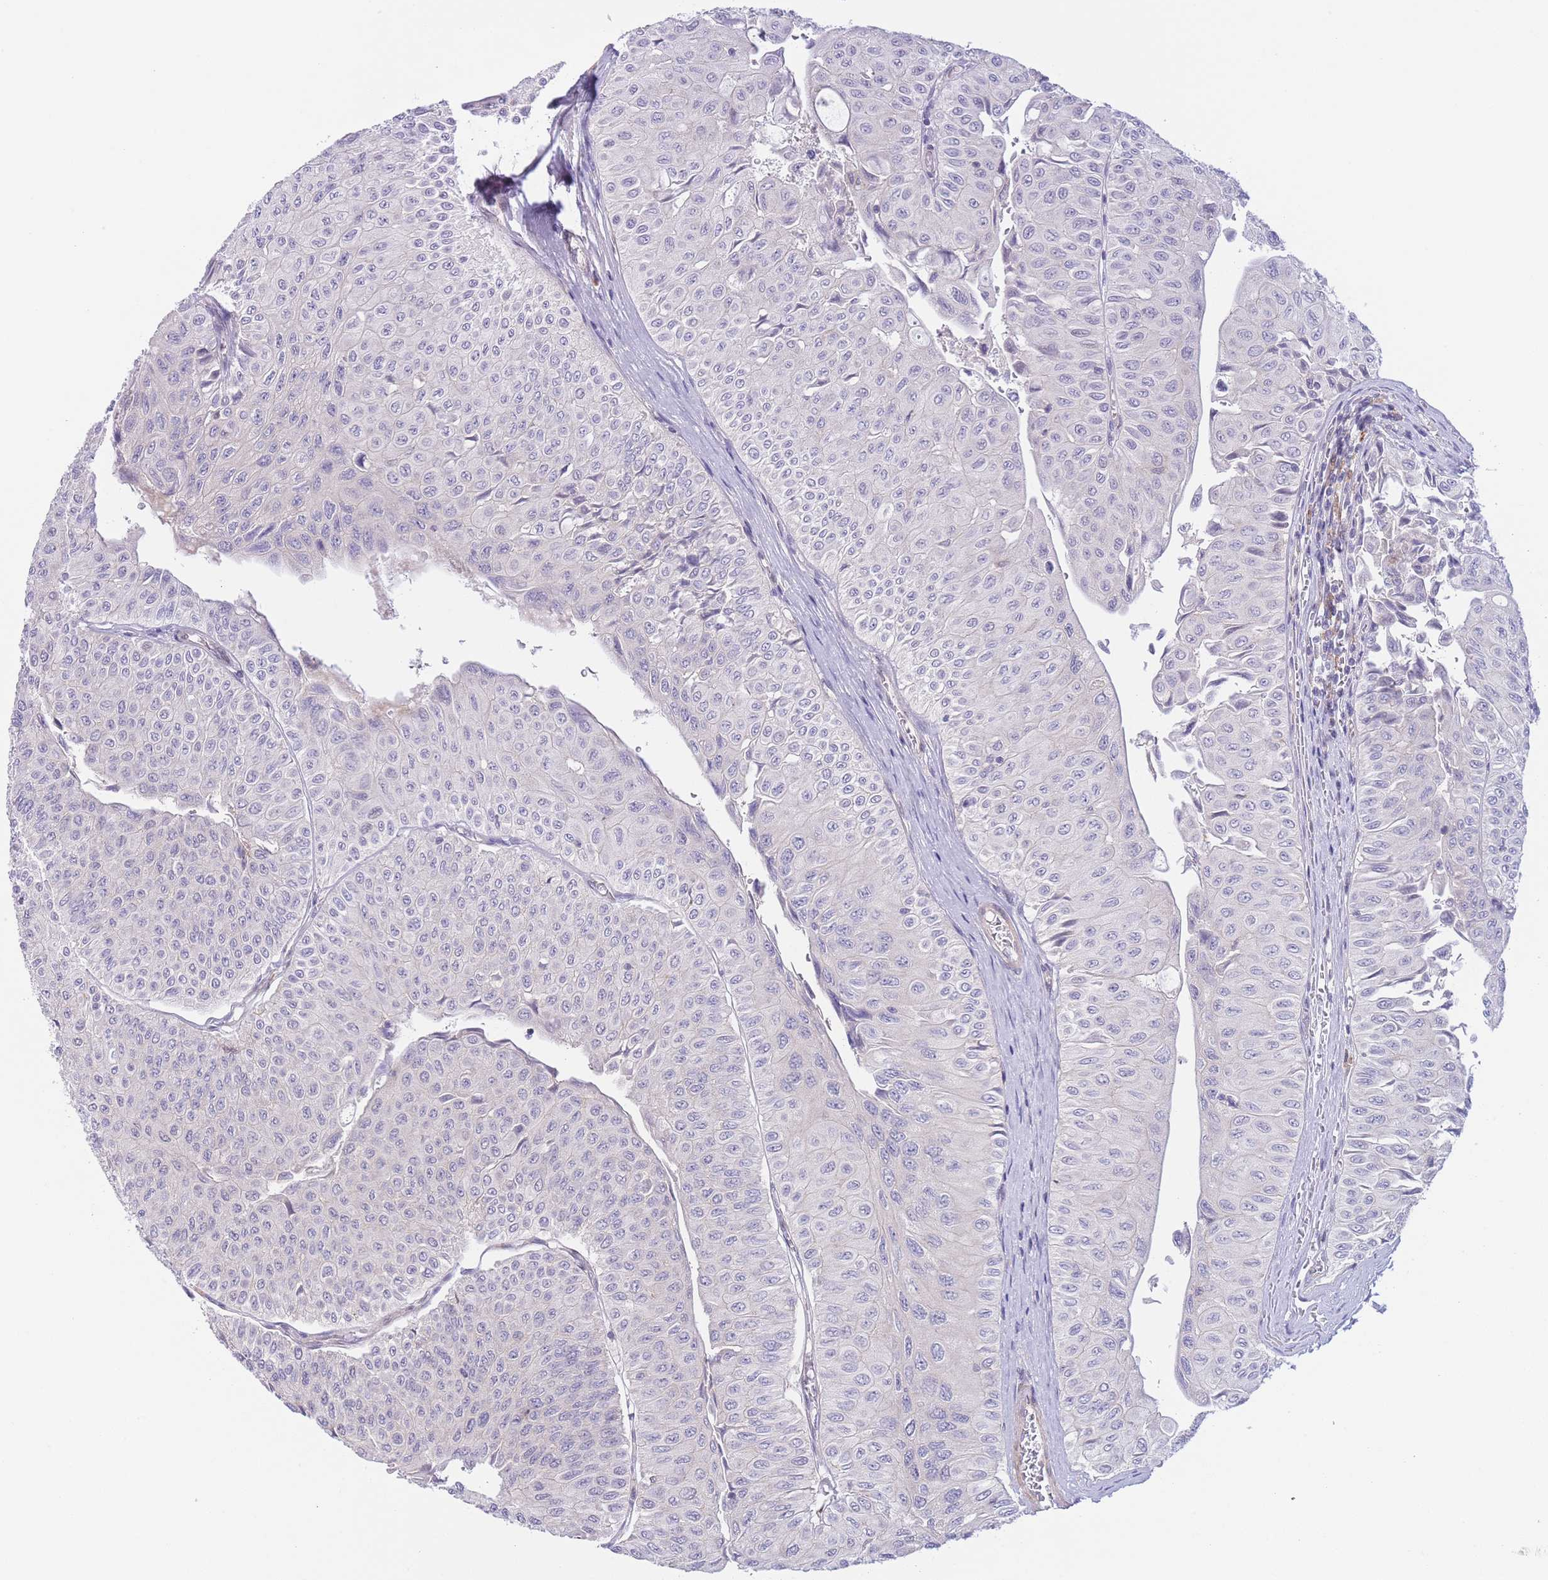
{"staining": {"intensity": "negative", "quantity": "none", "location": "none"}, "tissue": "urothelial cancer", "cell_type": "Tumor cells", "image_type": "cancer", "snomed": [{"axis": "morphology", "description": "Urothelial carcinoma, NOS"}, {"axis": "topography", "description": "Urinary bladder"}], "caption": "A photomicrograph of urothelial cancer stained for a protein displays no brown staining in tumor cells.", "gene": "C9orf152", "patient": {"sex": "male", "age": 59}}